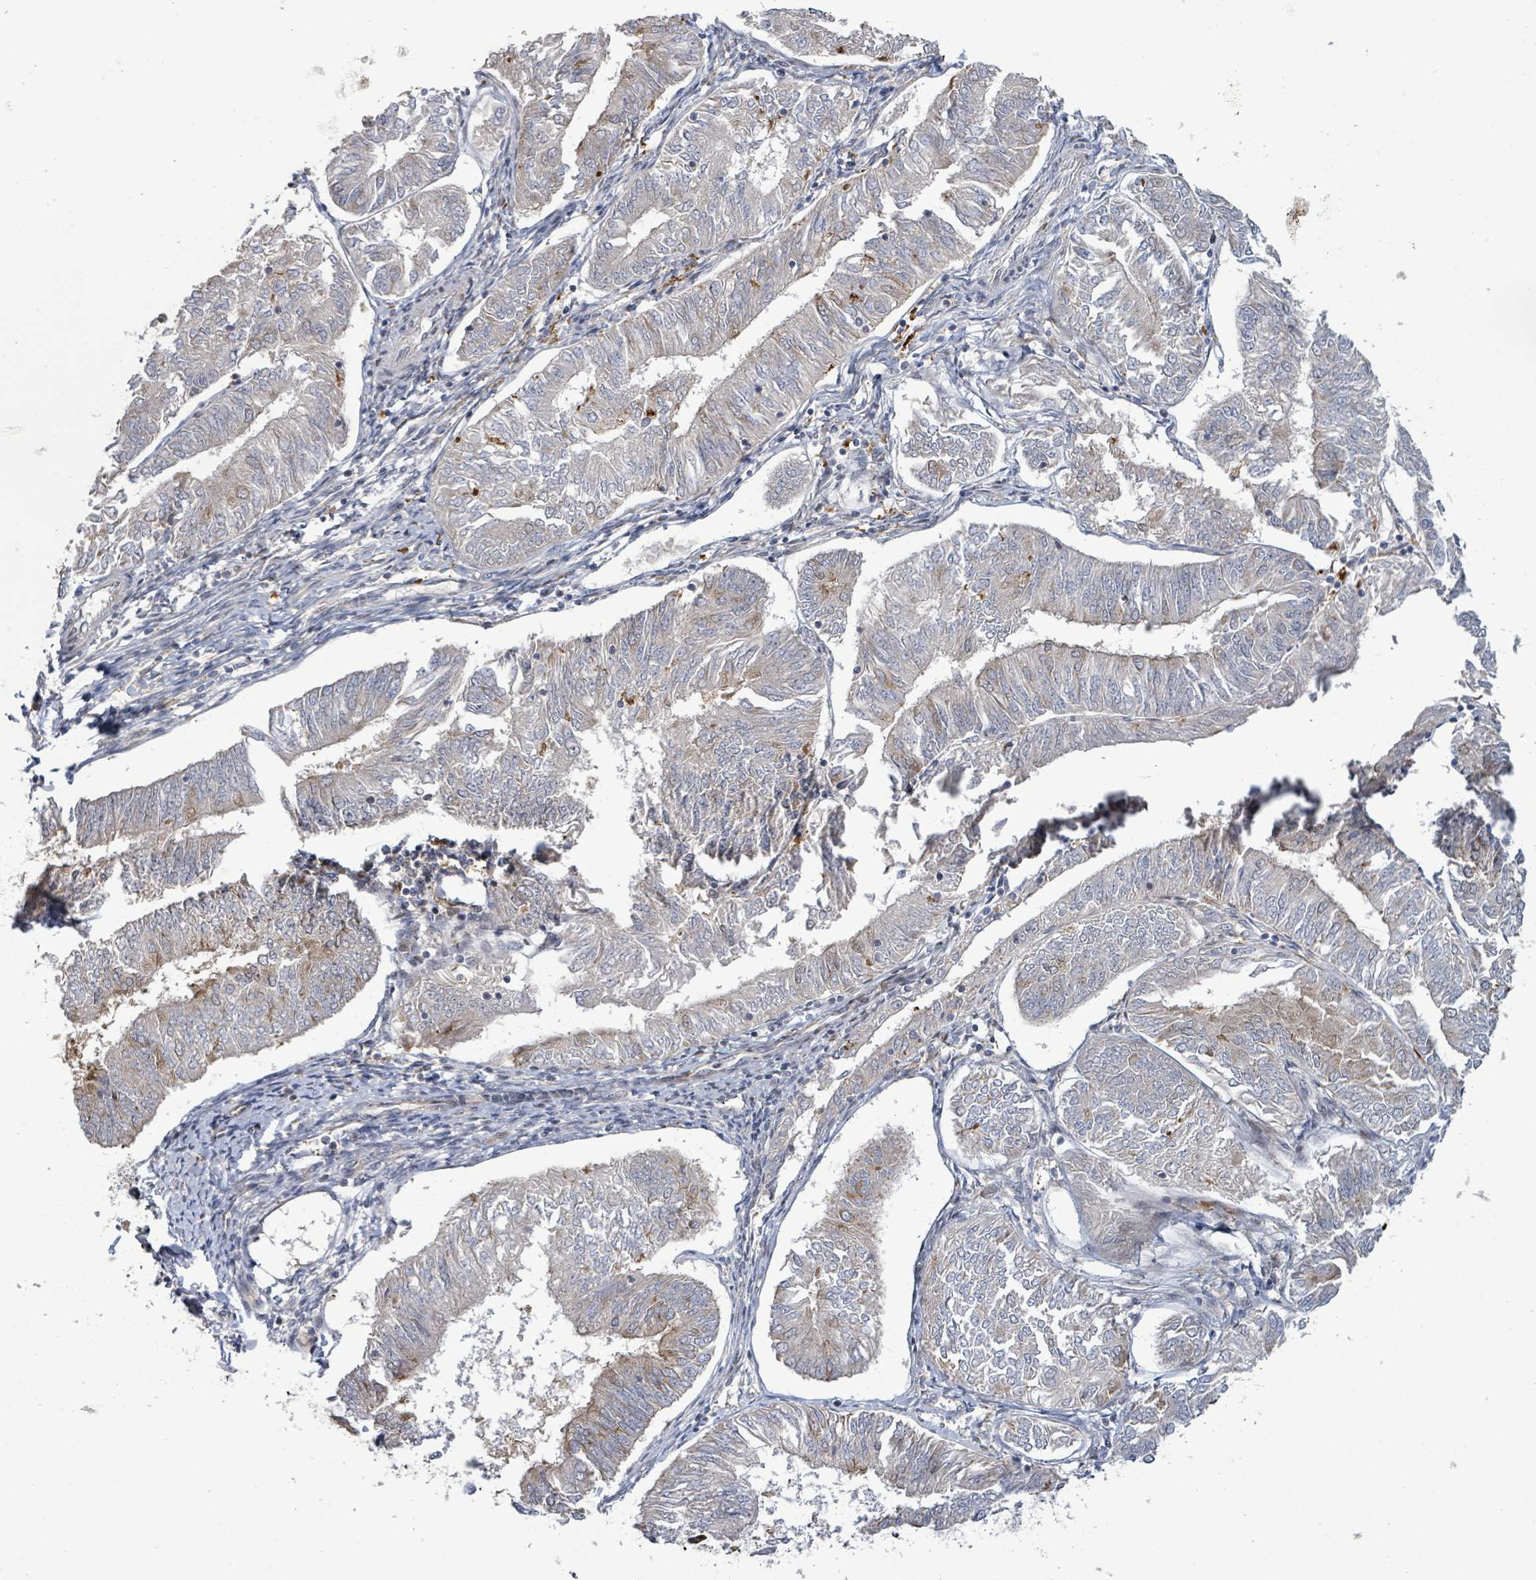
{"staining": {"intensity": "weak", "quantity": "<25%", "location": "cytoplasmic/membranous"}, "tissue": "endometrial cancer", "cell_type": "Tumor cells", "image_type": "cancer", "snomed": [{"axis": "morphology", "description": "Adenocarcinoma, NOS"}, {"axis": "topography", "description": "Endometrium"}], "caption": "Immunohistochemistry of human endometrial cancer (adenocarcinoma) reveals no staining in tumor cells.", "gene": "LILRA4", "patient": {"sex": "female", "age": 58}}